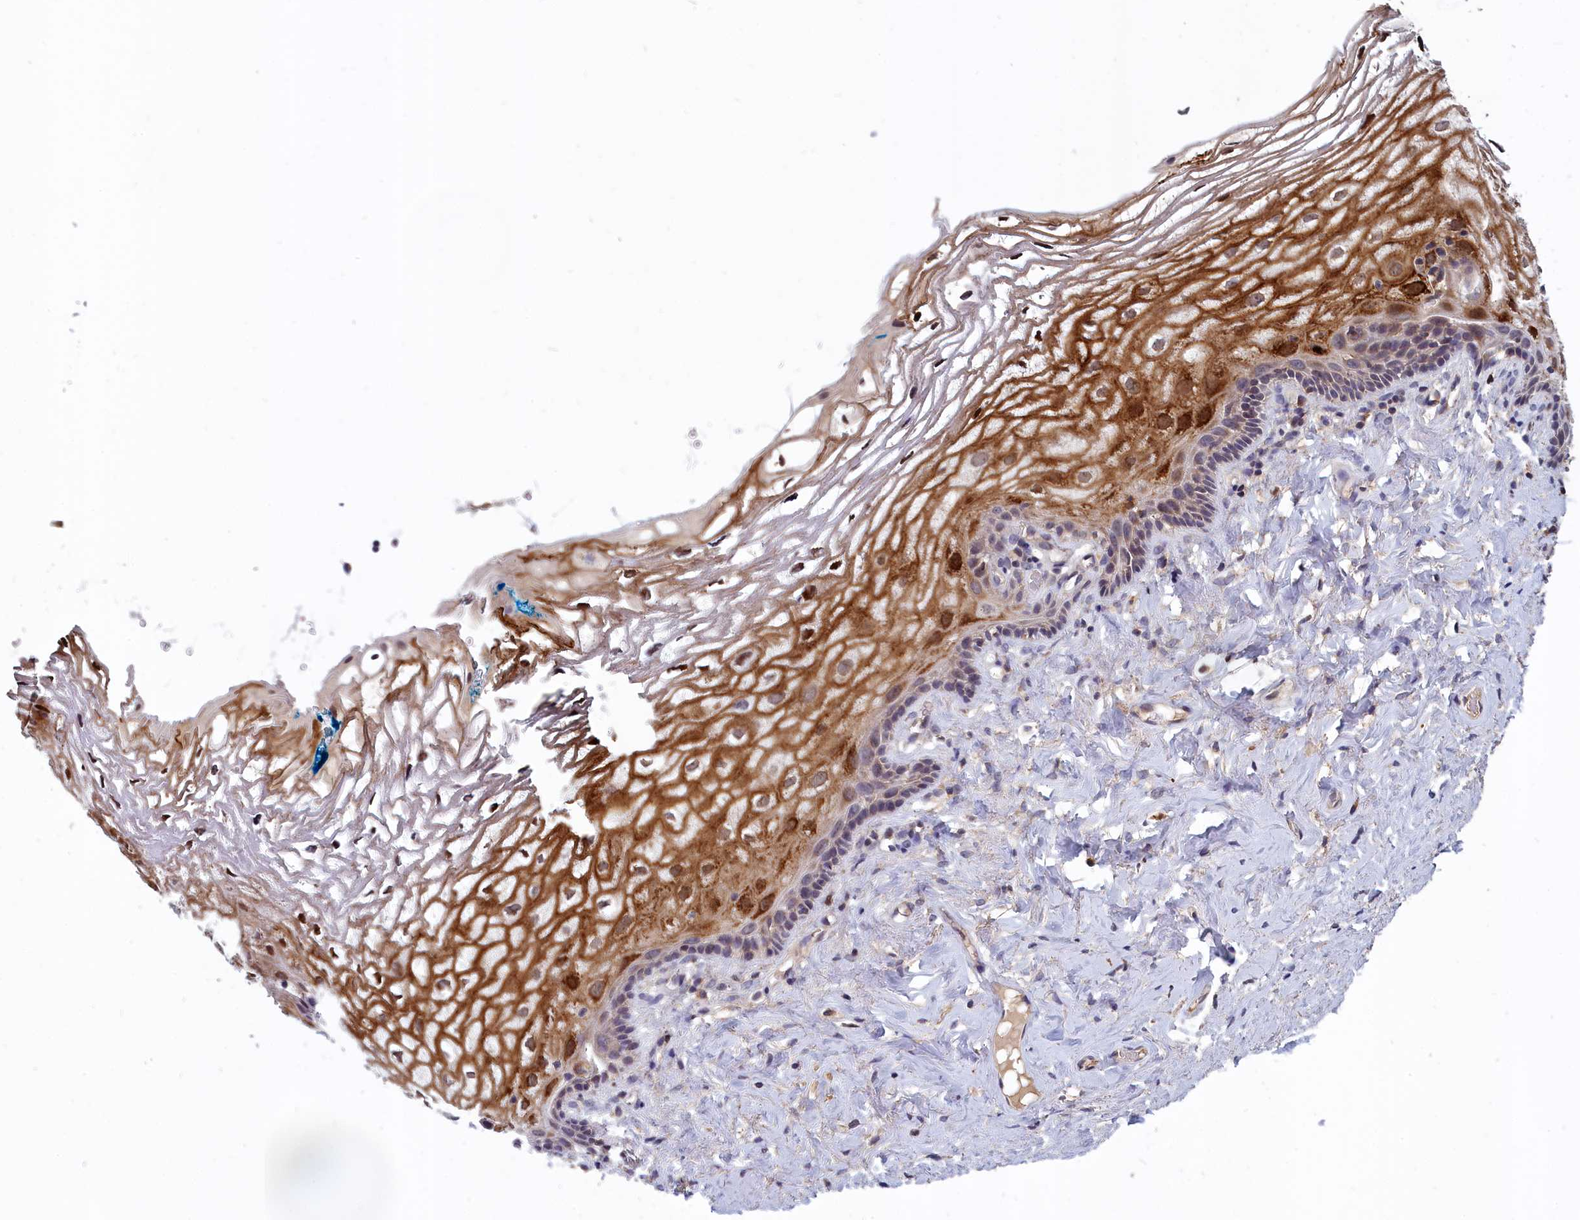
{"staining": {"intensity": "strong", "quantity": "<25%", "location": "cytoplasmic/membranous"}, "tissue": "vagina", "cell_type": "Squamous epithelial cells", "image_type": "normal", "snomed": [{"axis": "morphology", "description": "Normal tissue, NOS"}, {"axis": "morphology", "description": "Adenocarcinoma, NOS"}, {"axis": "topography", "description": "Rectum"}, {"axis": "topography", "description": "Vagina"}], "caption": "IHC image of unremarkable vagina stained for a protein (brown), which demonstrates medium levels of strong cytoplasmic/membranous expression in approximately <25% of squamous epithelial cells.", "gene": "EPB41L4B", "patient": {"sex": "female", "age": 71}}